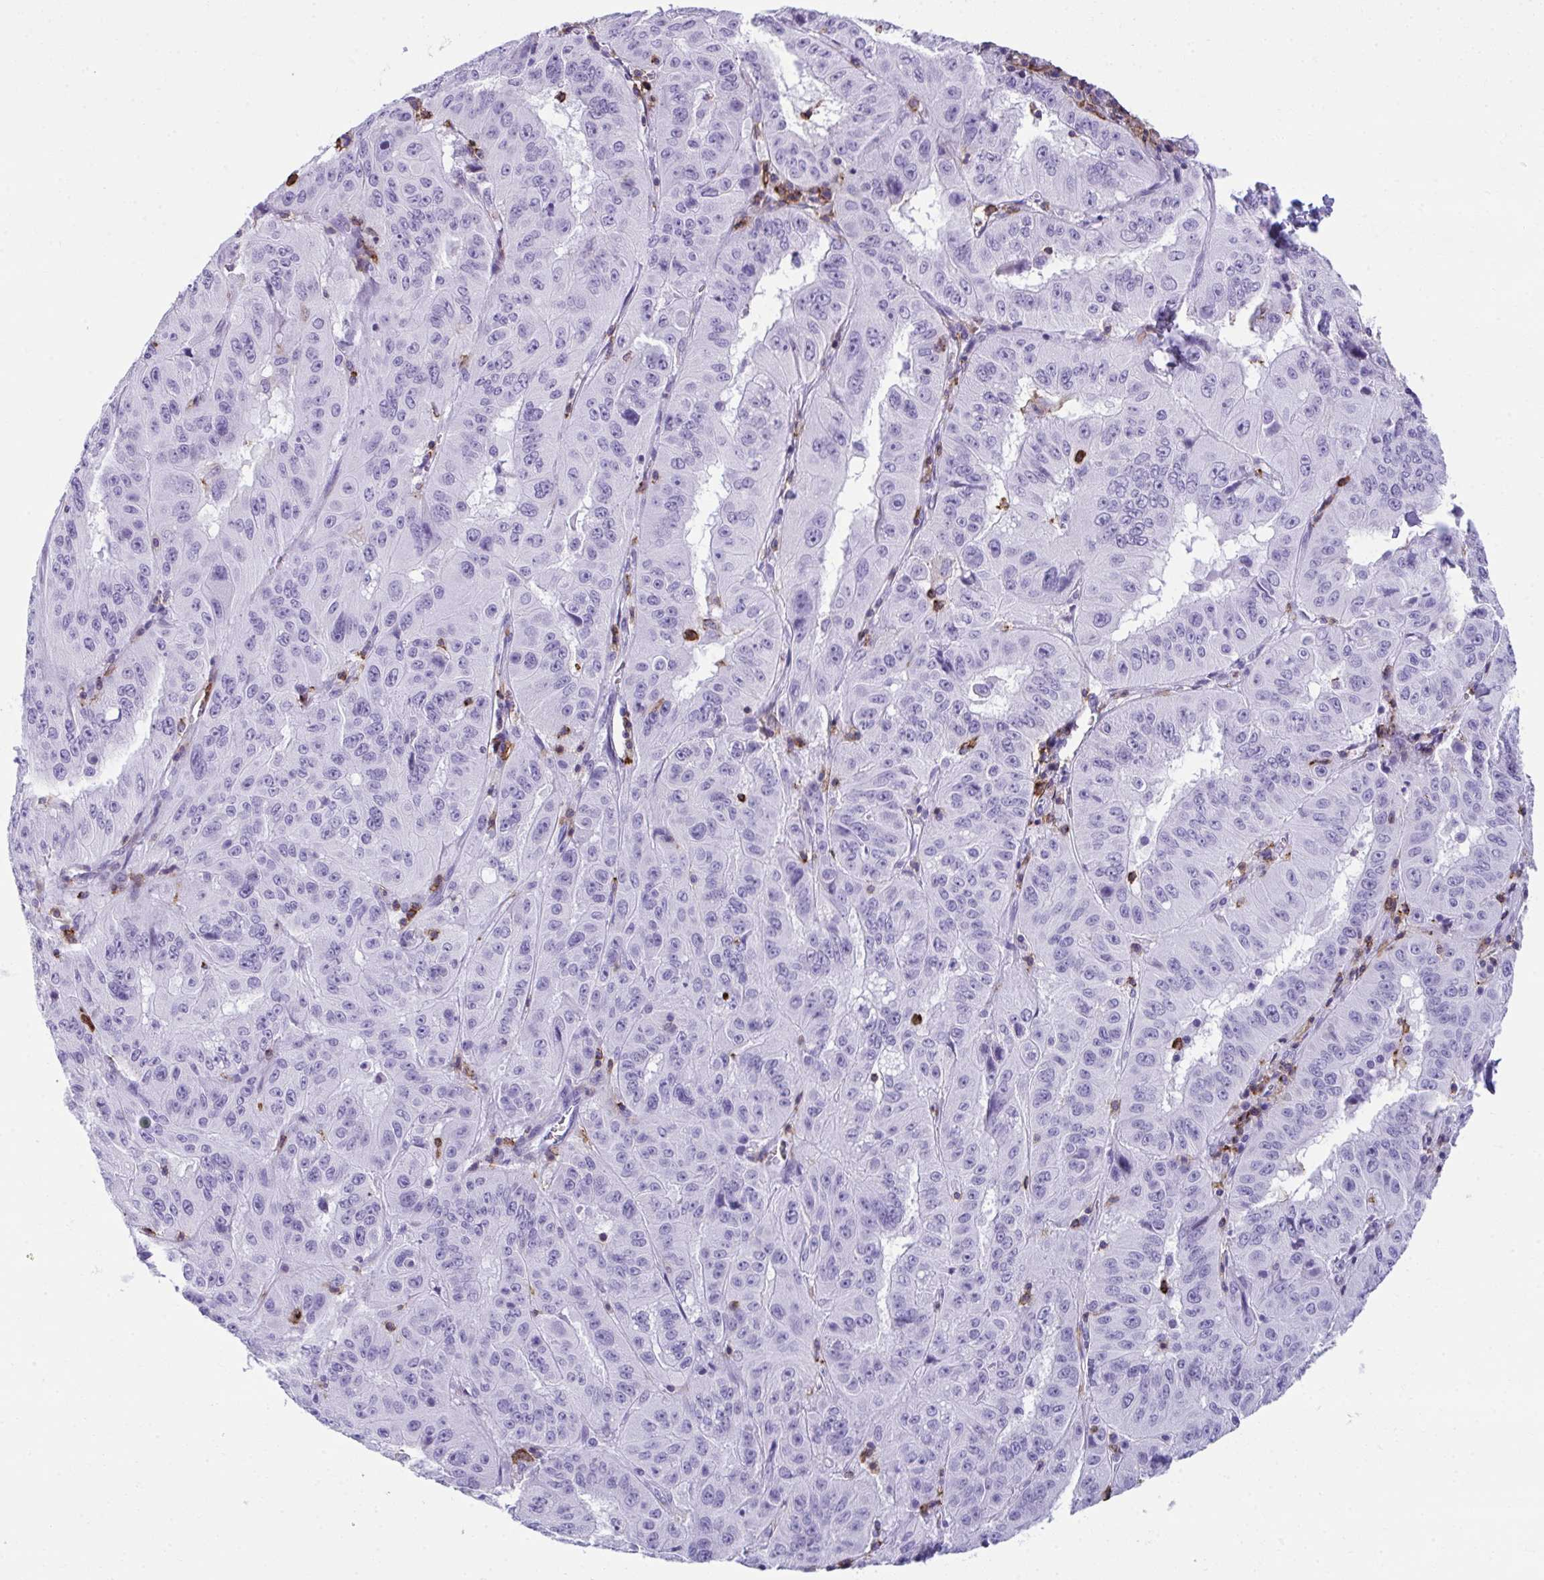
{"staining": {"intensity": "negative", "quantity": "none", "location": "none"}, "tissue": "pancreatic cancer", "cell_type": "Tumor cells", "image_type": "cancer", "snomed": [{"axis": "morphology", "description": "Adenocarcinoma, NOS"}, {"axis": "topography", "description": "Pancreas"}], "caption": "The immunohistochemistry (IHC) histopathology image has no significant positivity in tumor cells of adenocarcinoma (pancreatic) tissue.", "gene": "SPN", "patient": {"sex": "male", "age": 63}}